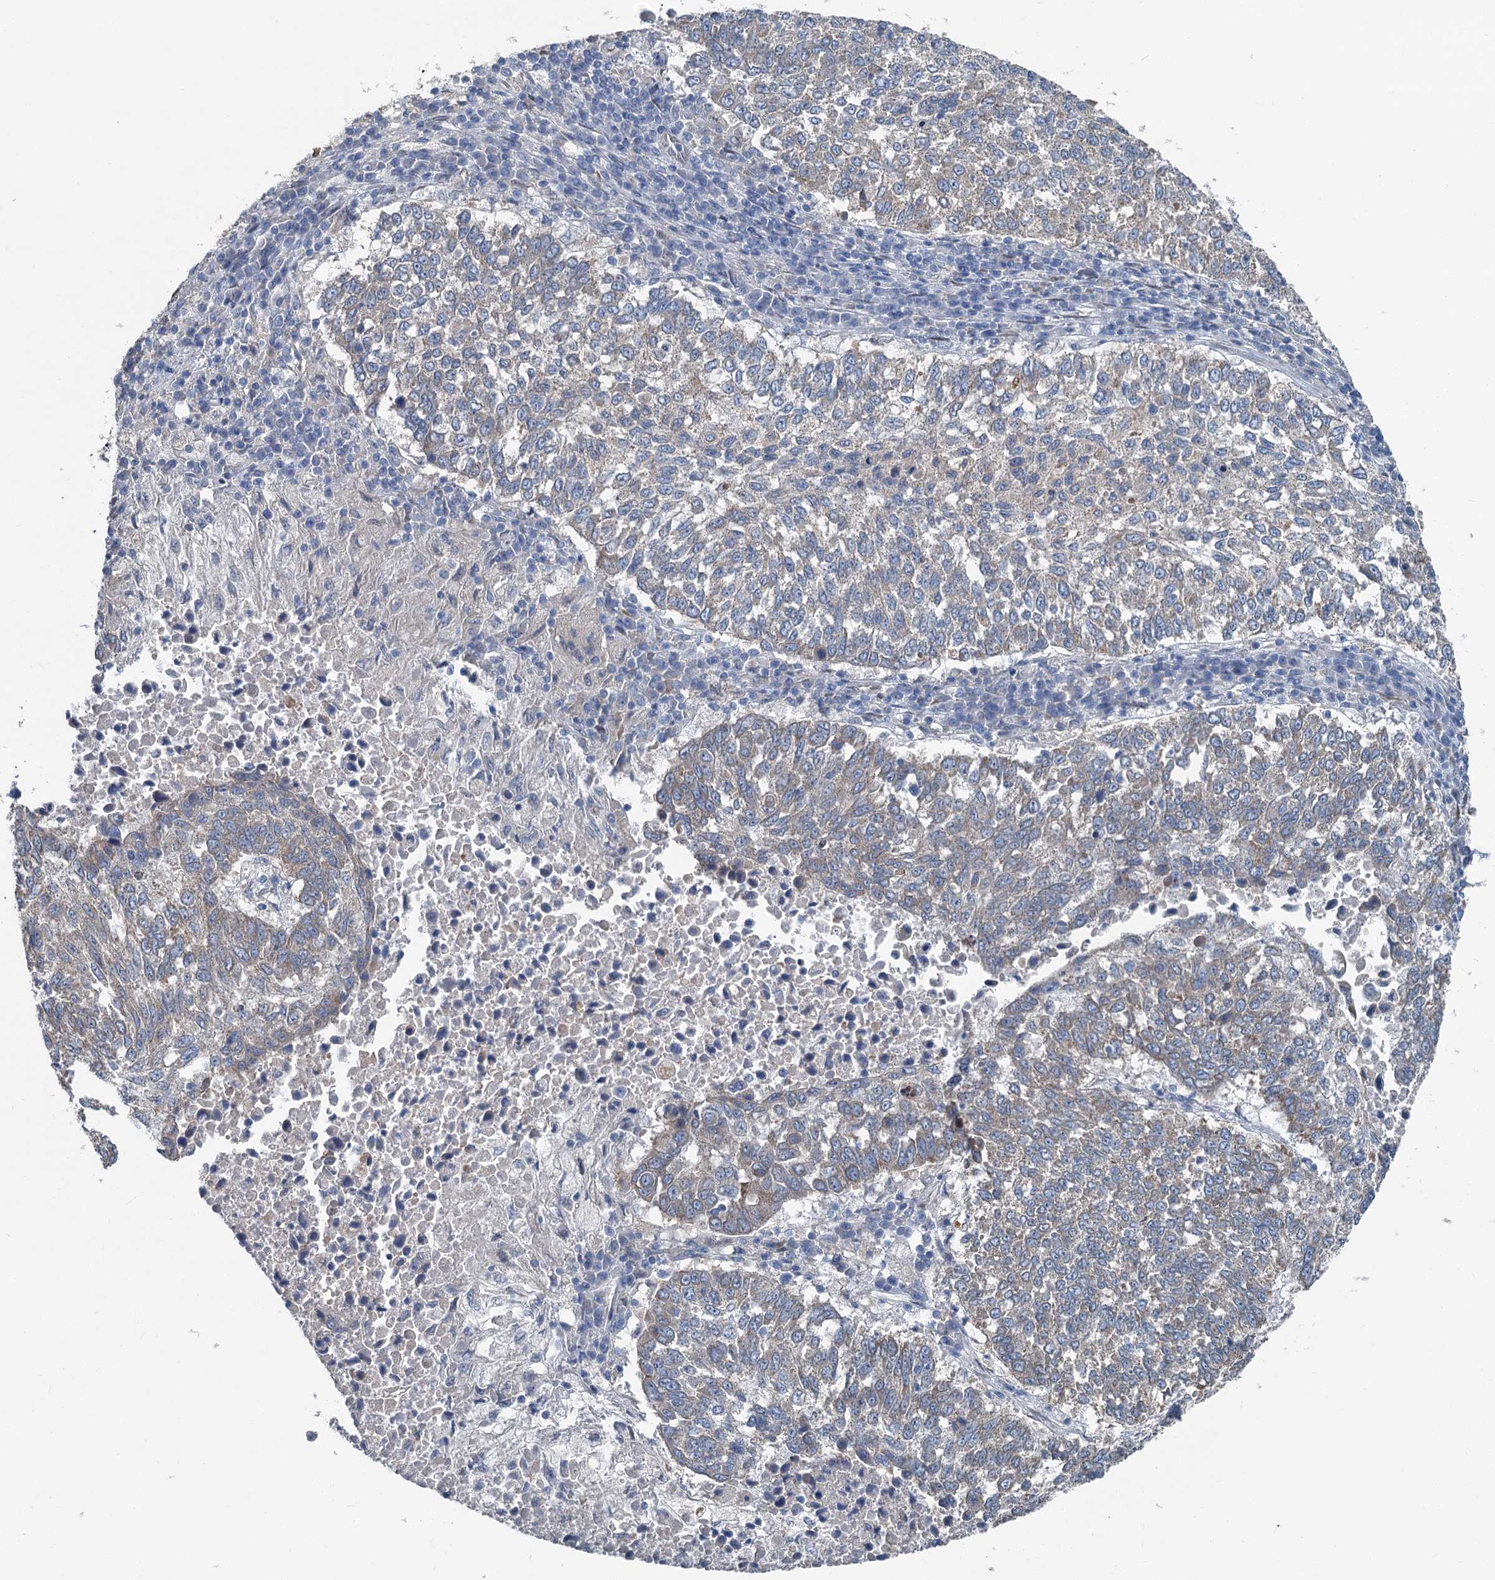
{"staining": {"intensity": "weak", "quantity": "25%-75%", "location": "cytoplasmic/membranous"}, "tissue": "lung cancer", "cell_type": "Tumor cells", "image_type": "cancer", "snomed": [{"axis": "morphology", "description": "Squamous cell carcinoma, NOS"}, {"axis": "topography", "description": "Lung"}], "caption": "A high-resolution micrograph shows immunohistochemistry (IHC) staining of lung cancer (squamous cell carcinoma), which shows weak cytoplasmic/membranous positivity in about 25%-75% of tumor cells. The protein is stained brown, and the nuclei are stained in blue (DAB (3,3'-diaminobenzidine) IHC with brightfield microscopy, high magnification).", "gene": "C6orf120", "patient": {"sex": "male", "age": 73}}